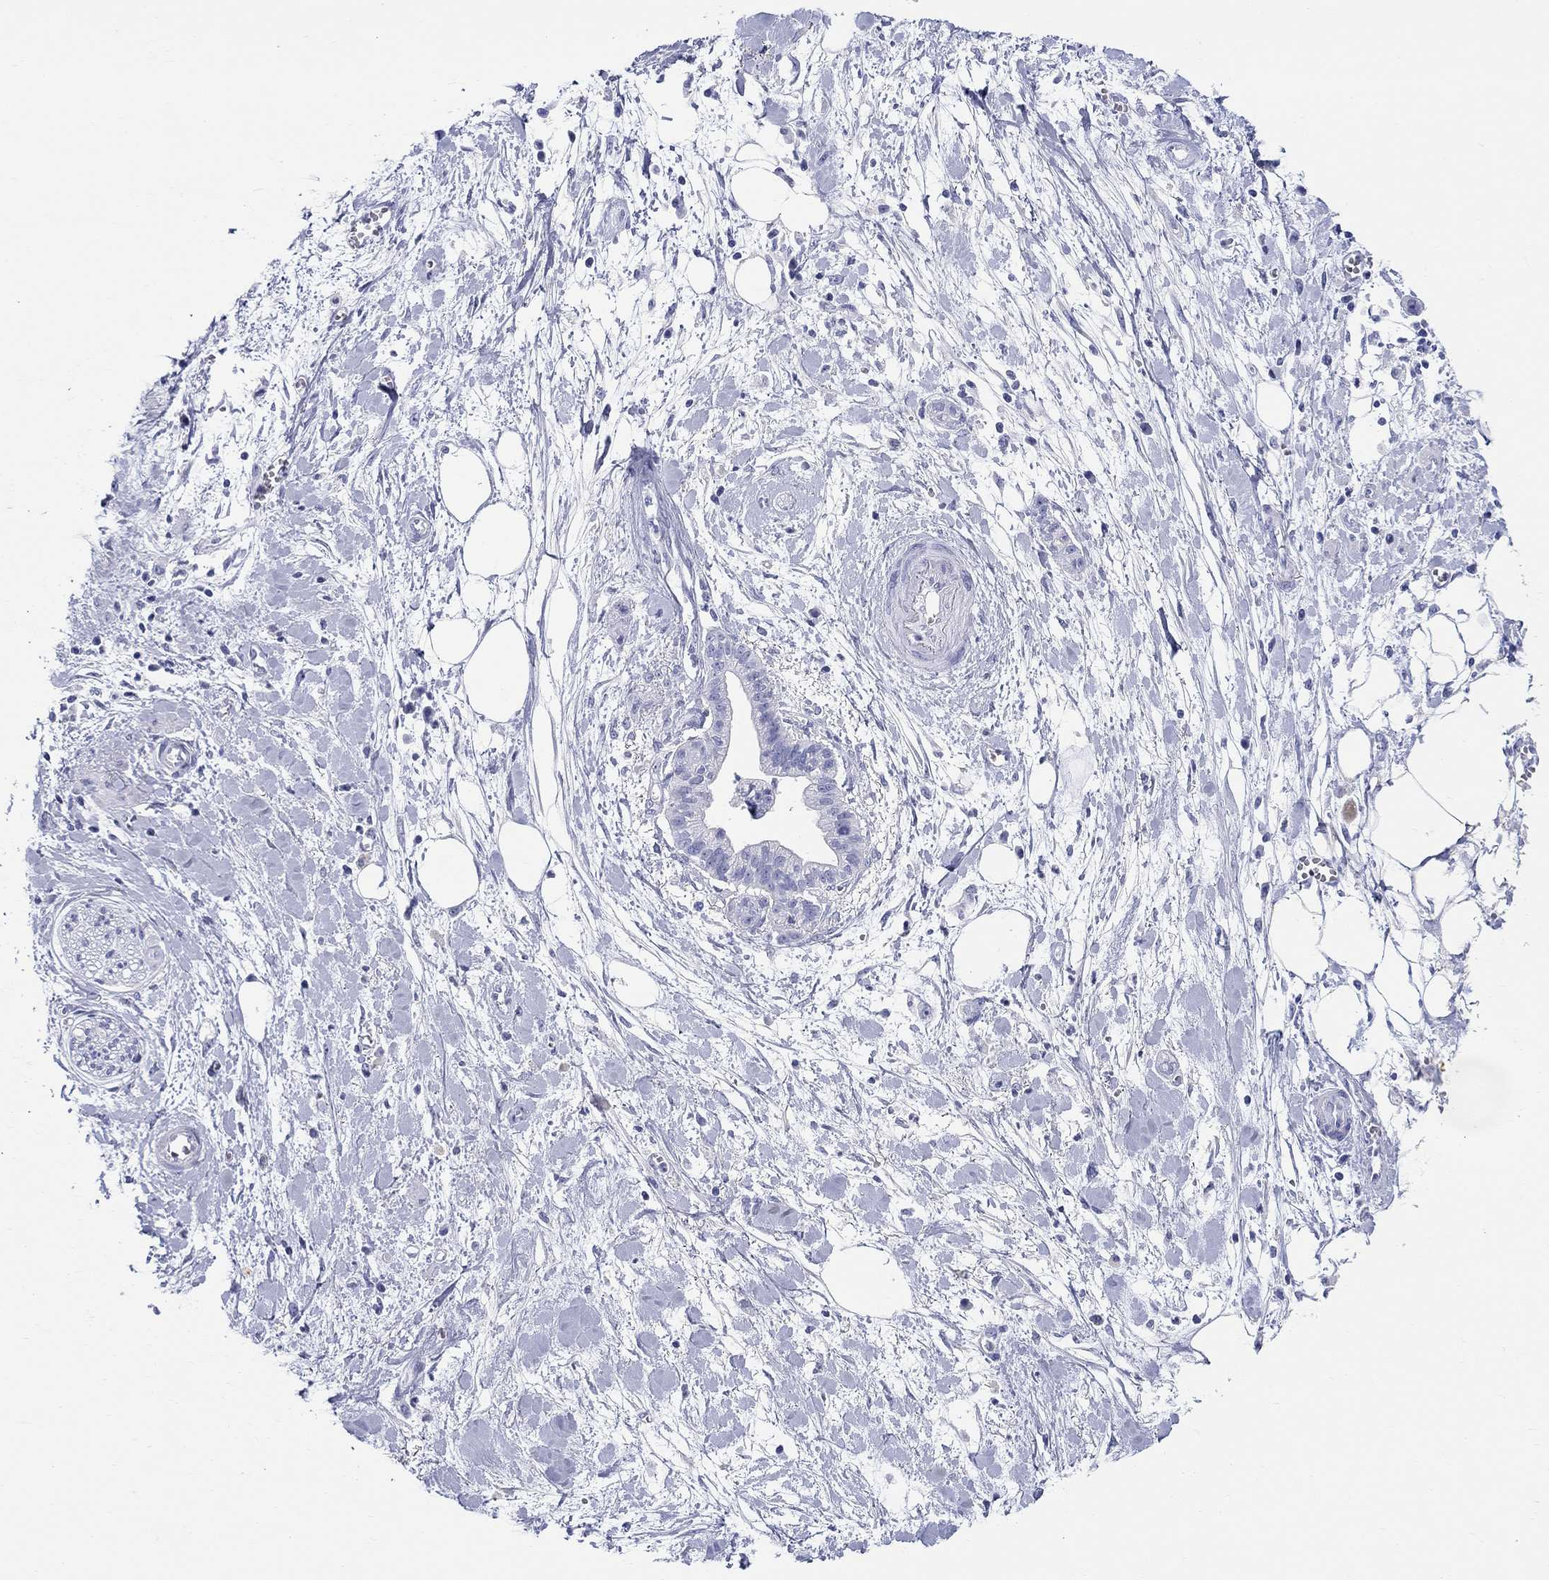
{"staining": {"intensity": "negative", "quantity": "none", "location": "none"}, "tissue": "pancreatic cancer", "cell_type": "Tumor cells", "image_type": "cancer", "snomed": [{"axis": "morphology", "description": "Normal tissue, NOS"}, {"axis": "morphology", "description": "Adenocarcinoma, NOS"}, {"axis": "topography", "description": "Lymph node"}, {"axis": "topography", "description": "Pancreas"}], "caption": "Immunohistochemistry photomicrograph of pancreatic cancer (adenocarcinoma) stained for a protein (brown), which shows no staining in tumor cells.", "gene": "LAMP5", "patient": {"sex": "female", "age": 58}}